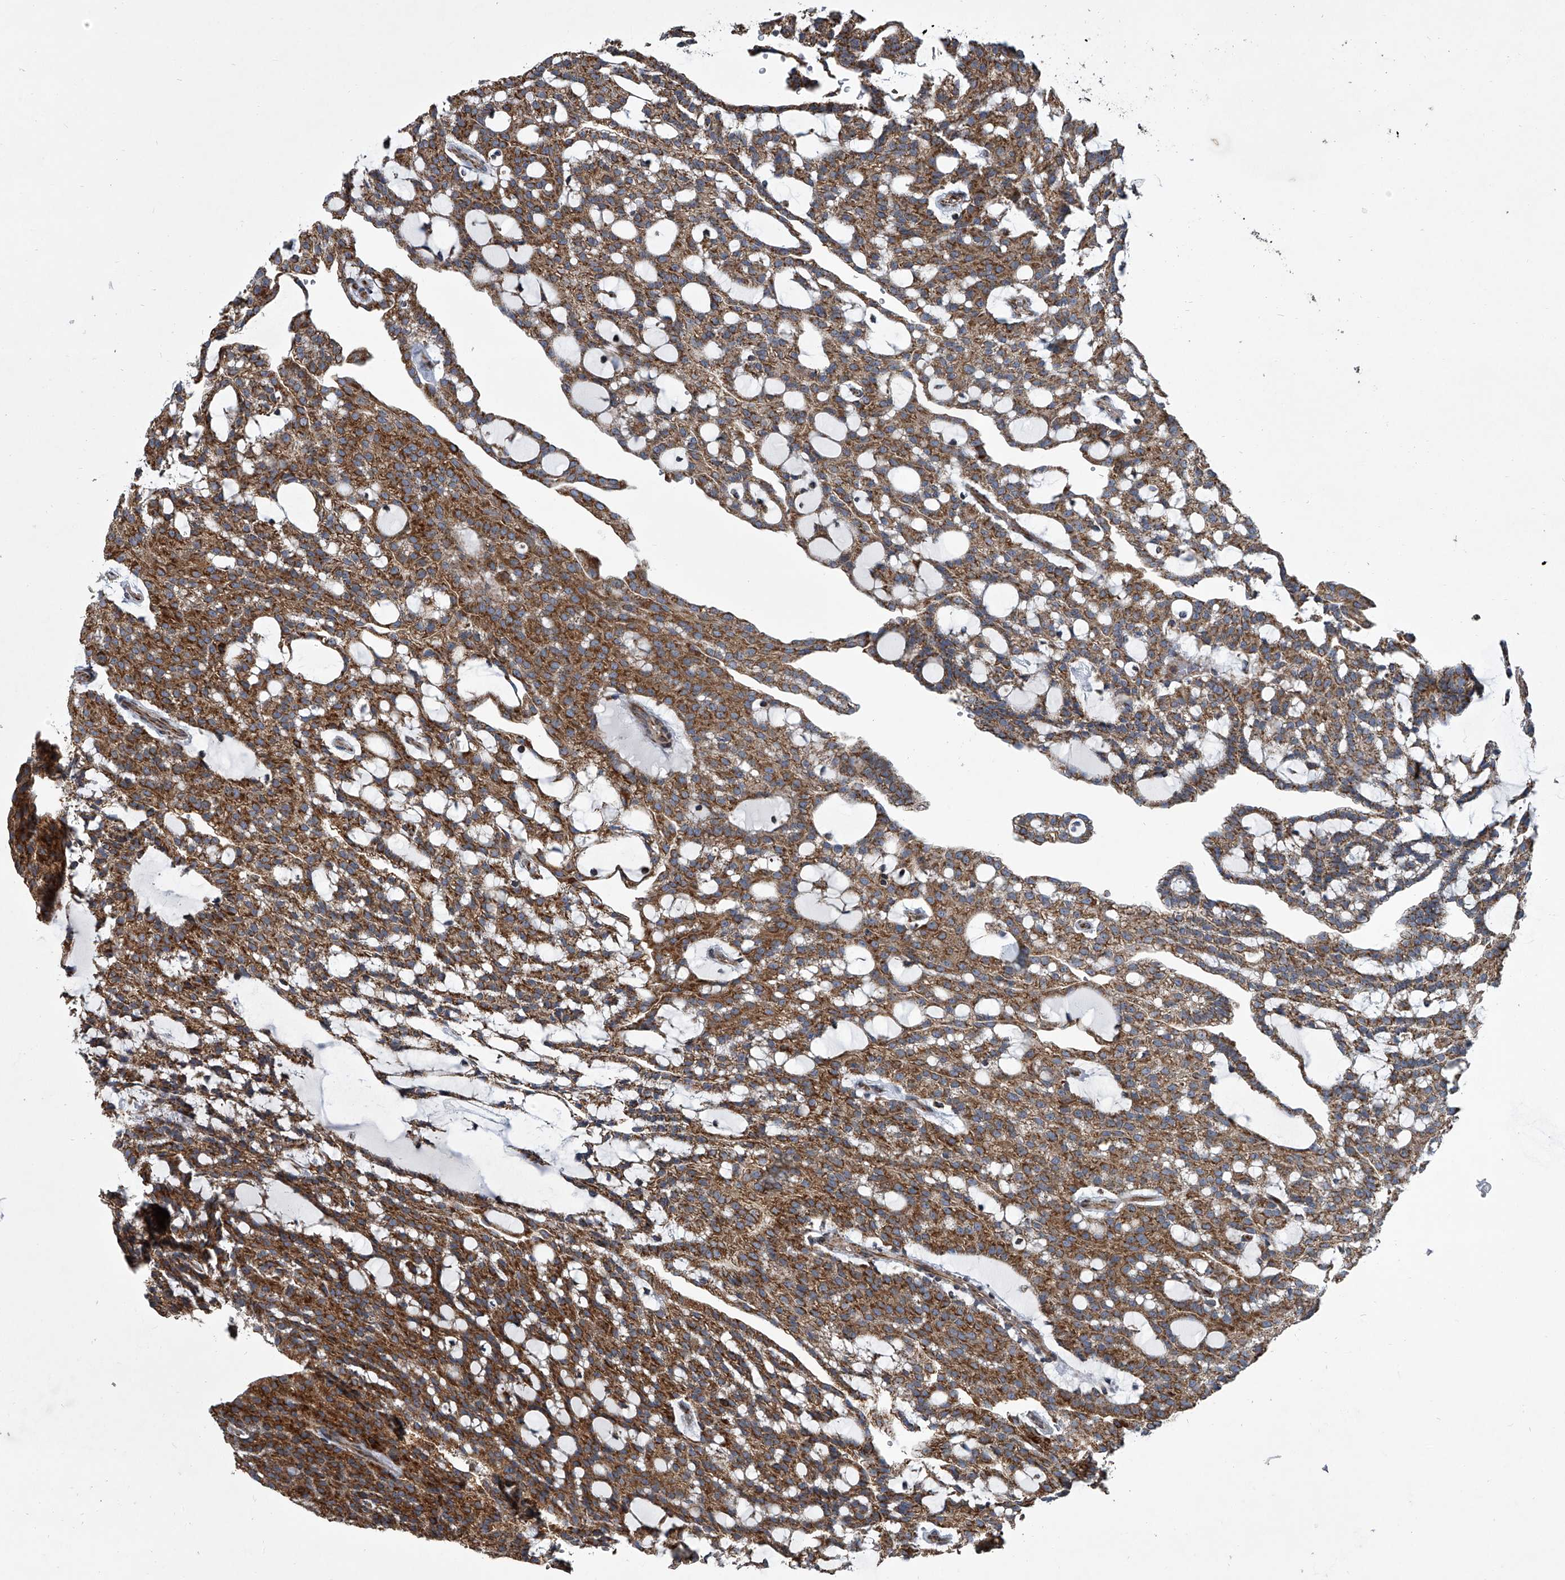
{"staining": {"intensity": "moderate", "quantity": ">75%", "location": "cytoplasmic/membranous"}, "tissue": "renal cancer", "cell_type": "Tumor cells", "image_type": "cancer", "snomed": [{"axis": "morphology", "description": "Adenocarcinoma, NOS"}, {"axis": "topography", "description": "Kidney"}], "caption": "Protein expression analysis of adenocarcinoma (renal) exhibits moderate cytoplasmic/membranous staining in about >75% of tumor cells. (DAB = brown stain, brightfield microscopy at high magnification).", "gene": "ZC3H15", "patient": {"sex": "male", "age": 63}}